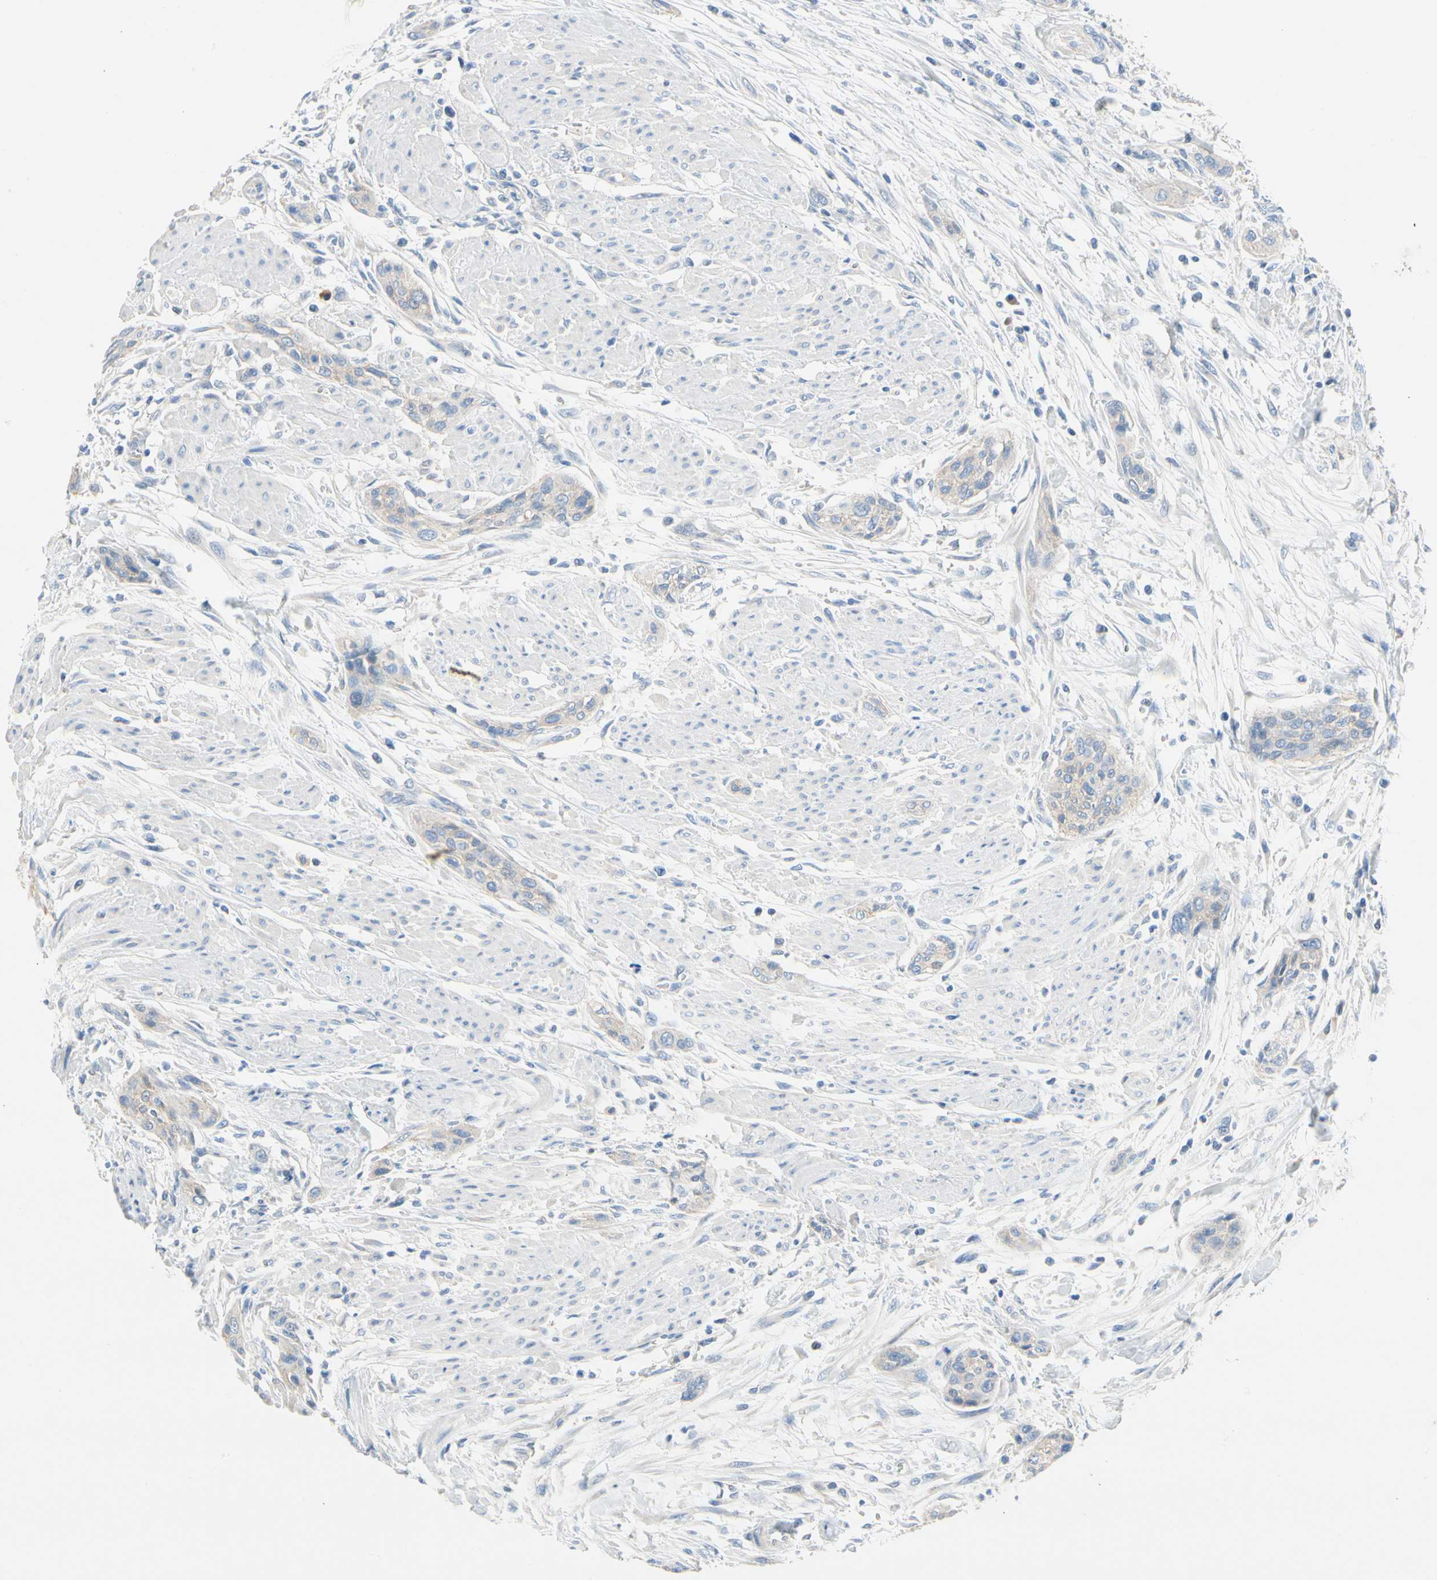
{"staining": {"intensity": "weak", "quantity": "25%-75%", "location": "cytoplasmic/membranous"}, "tissue": "urothelial cancer", "cell_type": "Tumor cells", "image_type": "cancer", "snomed": [{"axis": "morphology", "description": "Urothelial carcinoma, High grade"}, {"axis": "topography", "description": "Urinary bladder"}], "caption": "Immunohistochemical staining of human urothelial cancer shows low levels of weak cytoplasmic/membranous protein positivity in approximately 25%-75% of tumor cells.", "gene": "CA14", "patient": {"sex": "male", "age": 35}}